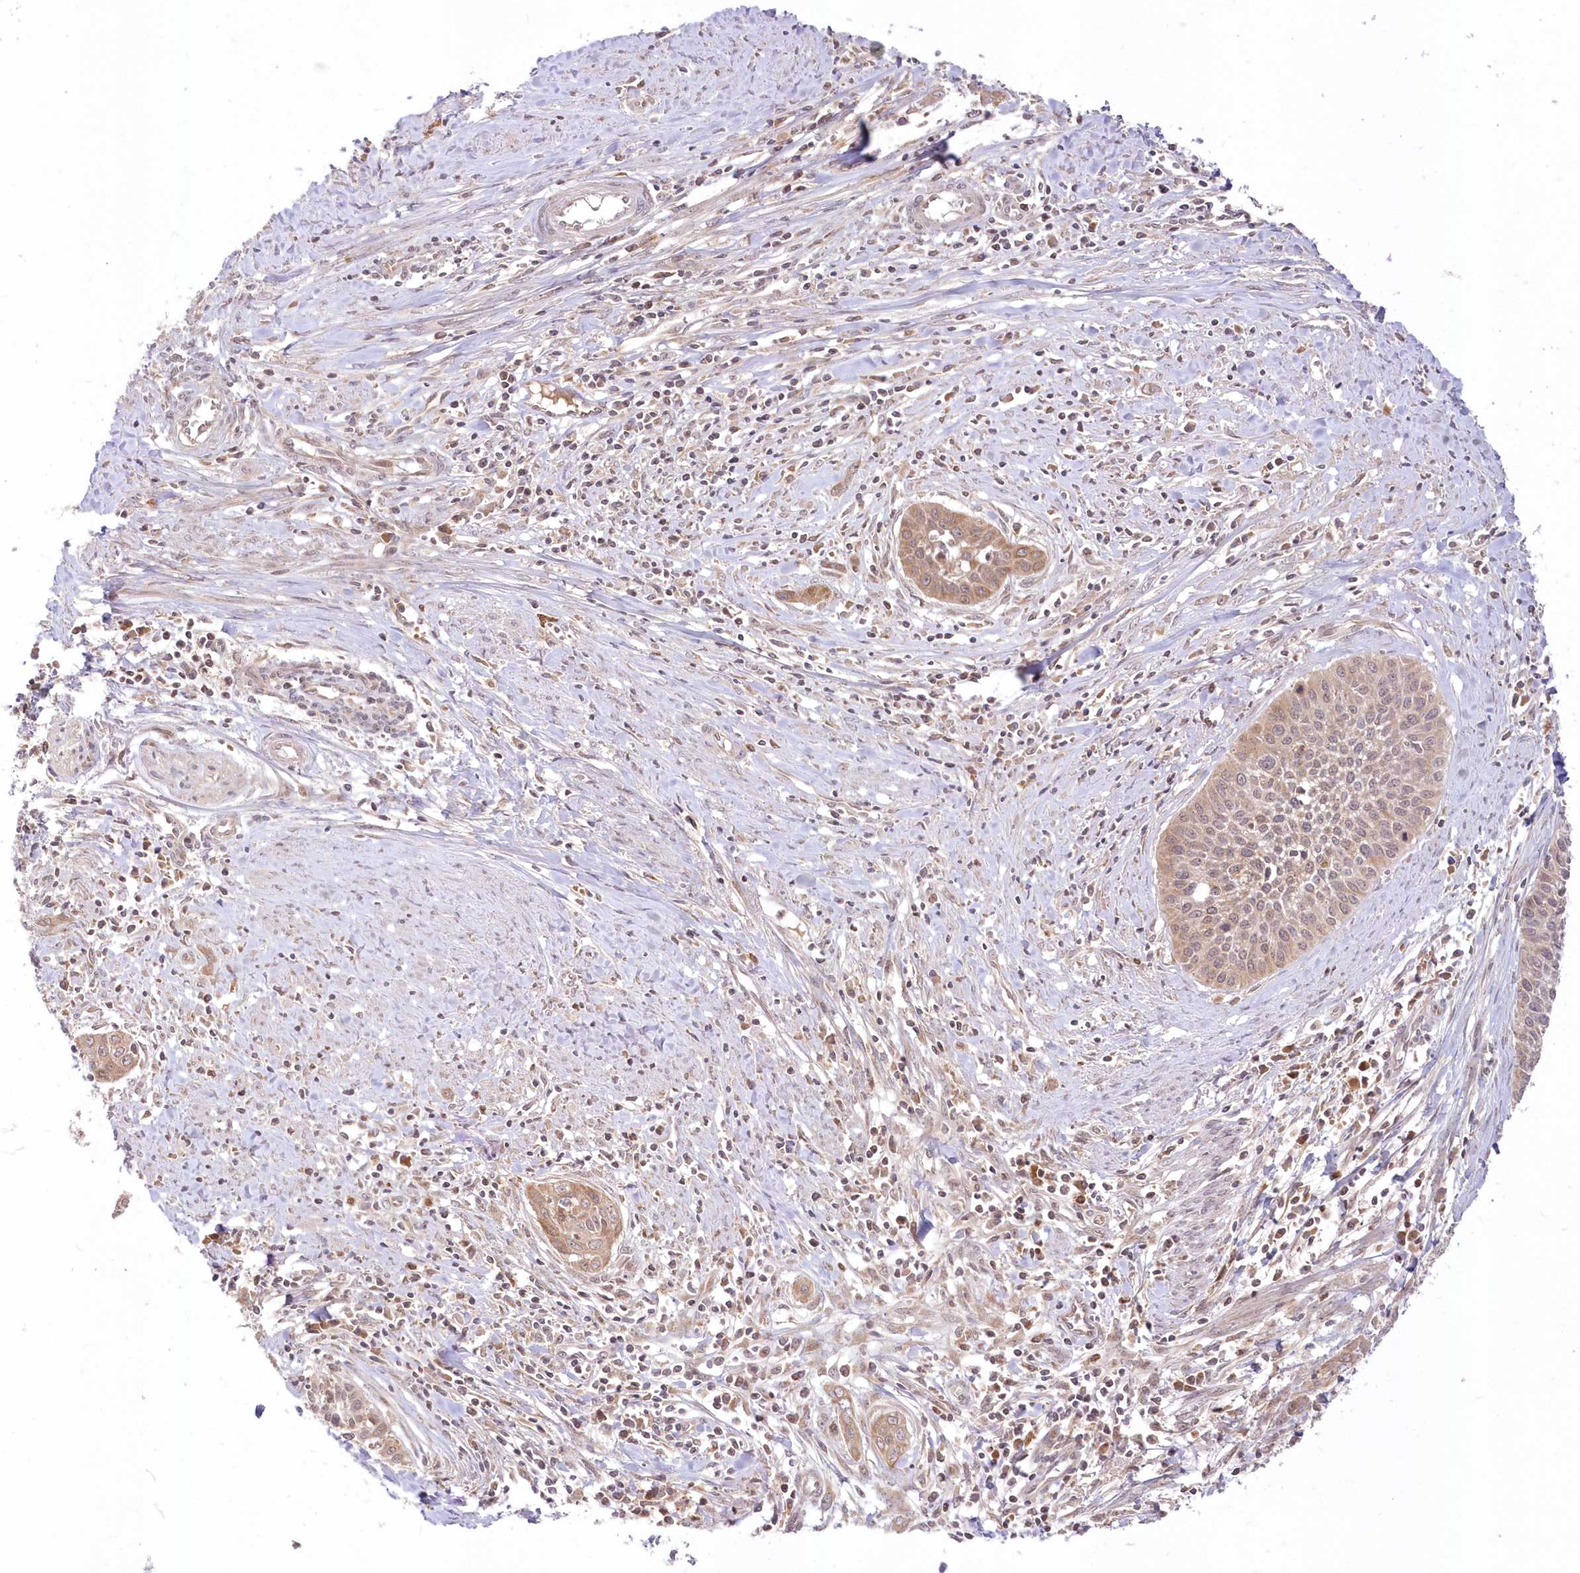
{"staining": {"intensity": "moderate", "quantity": ">75%", "location": "cytoplasmic/membranous"}, "tissue": "cervical cancer", "cell_type": "Tumor cells", "image_type": "cancer", "snomed": [{"axis": "morphology", "description": "Squamous cell carcinoma, NOS"}, {"axis": "topography", "description": "Cervix"}], "caption": "Tumor cells demonstrate medium levels of moderate cytoplasmic/membranous positivity in about >75% of cells in cervical cancer. (IHC, brightfield microscopy, high magnification).", "gene": "MTMR3", "patient": {"sex": "female", "age": 34}}